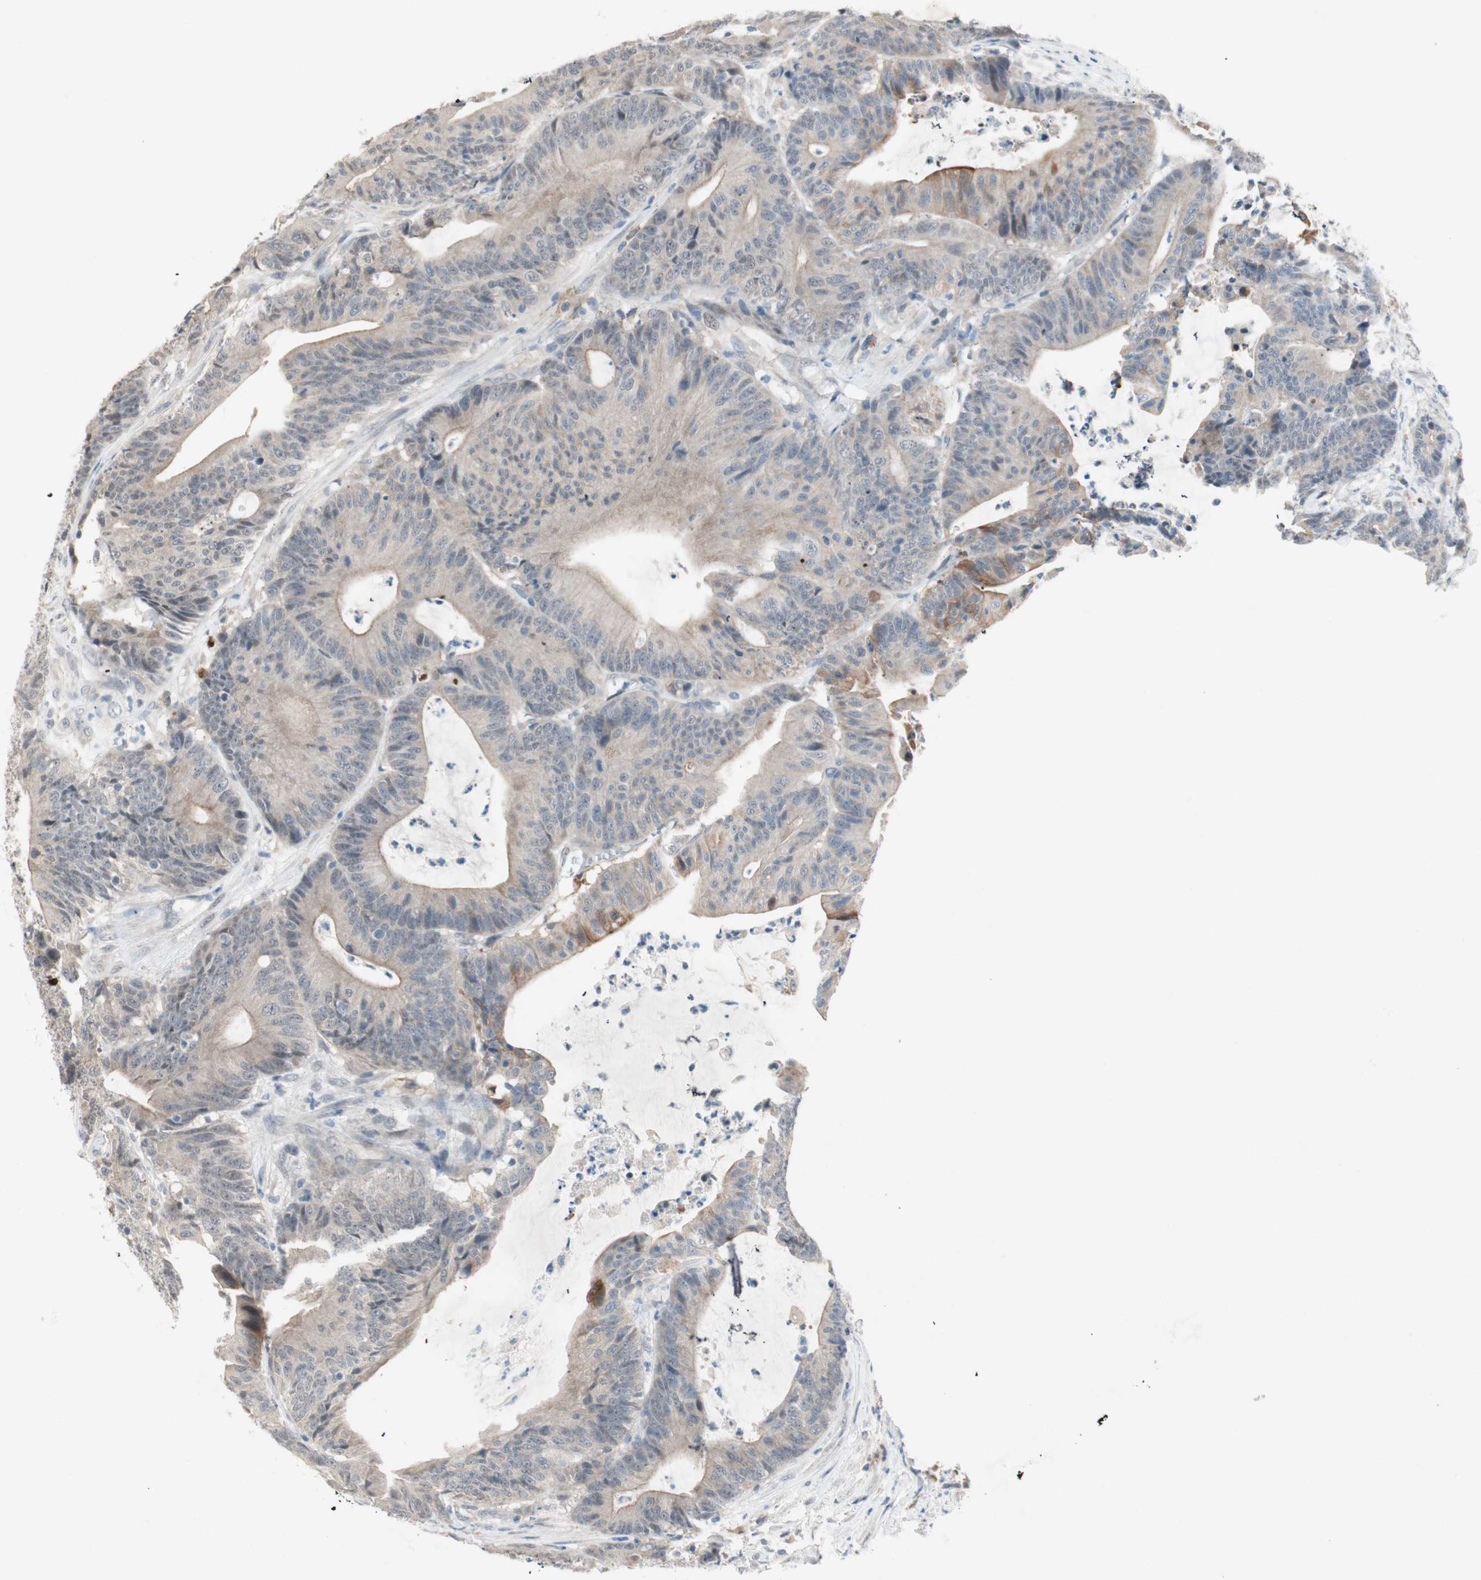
{"staining": {"intensity": "weak", "quantity": ">75%", "location": "cytoplasmic/membranous"}, "tissue": "colorectal cancer", "cell_type": "Tumor cells", "image_type": "cancer", "snomed": [{"axis": "morphology", "description": "Adenocarcinoma, NOS"}, {"axis": "topography", "description": "Colon"}], "caption": "Immunohistochemistry photomicrograph of human colorectal cancer stained for a protein (brown), which exhibits low levels of weak cytoplasmic/membranous staining in about >75% of tumor cells.", "gene": "RTL6", "patient": {"sex": "female", "age": 84}}